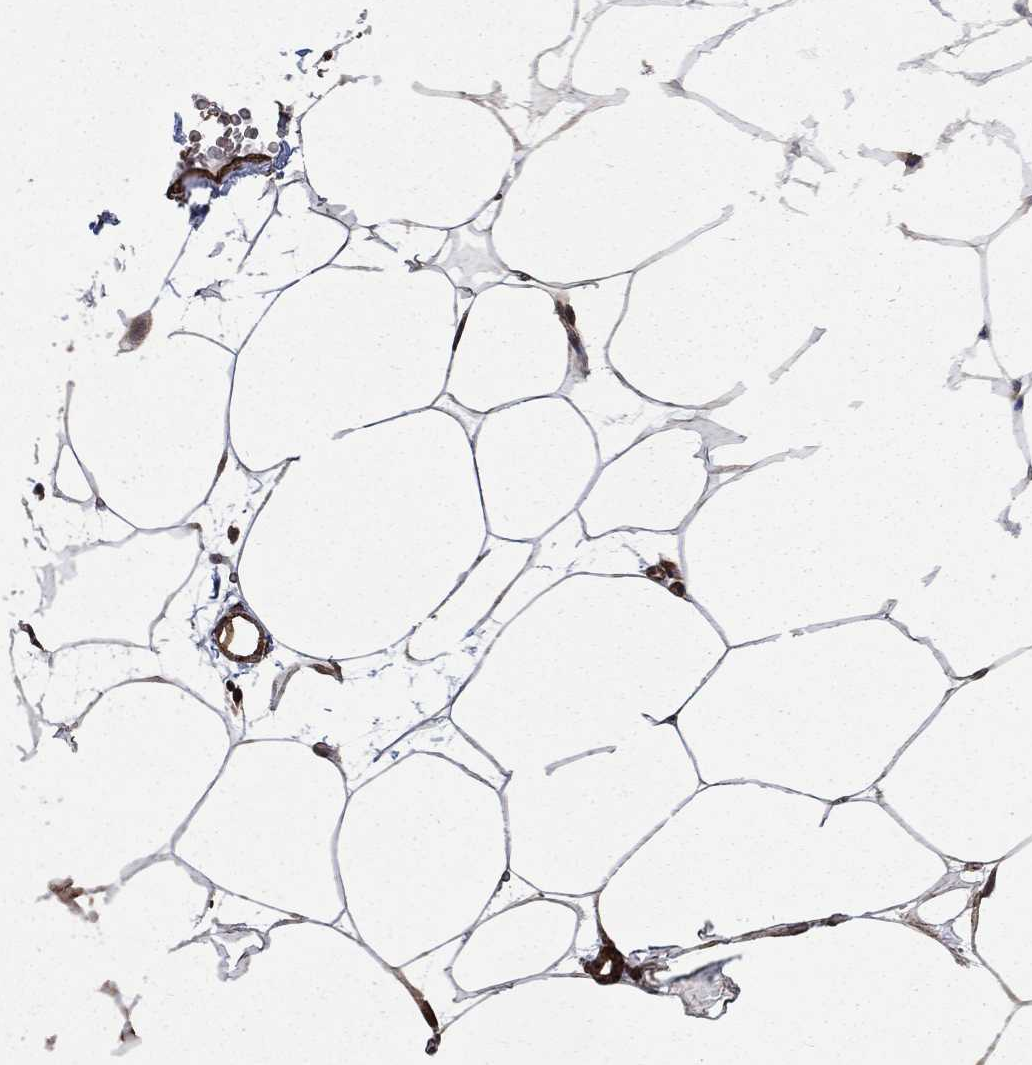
{"staining": {"intensity": "negative", "quantity": "none", "location": "none"}, "tissue": "breast", "cell_type": "Adipocytes", "image_type": "normal", "snomed": [{"axis": "morphology", "description": "Normal tissue, NOS"}, {"axis": "topography", "description": "Breast"}], "caption": "An immunohistochemistry (IHC) micrograph of normal breast is shown. There is no staining in adipocytes of breast.", "gene": "CUTC", "patient": {"sex": "female", "age": 32}}